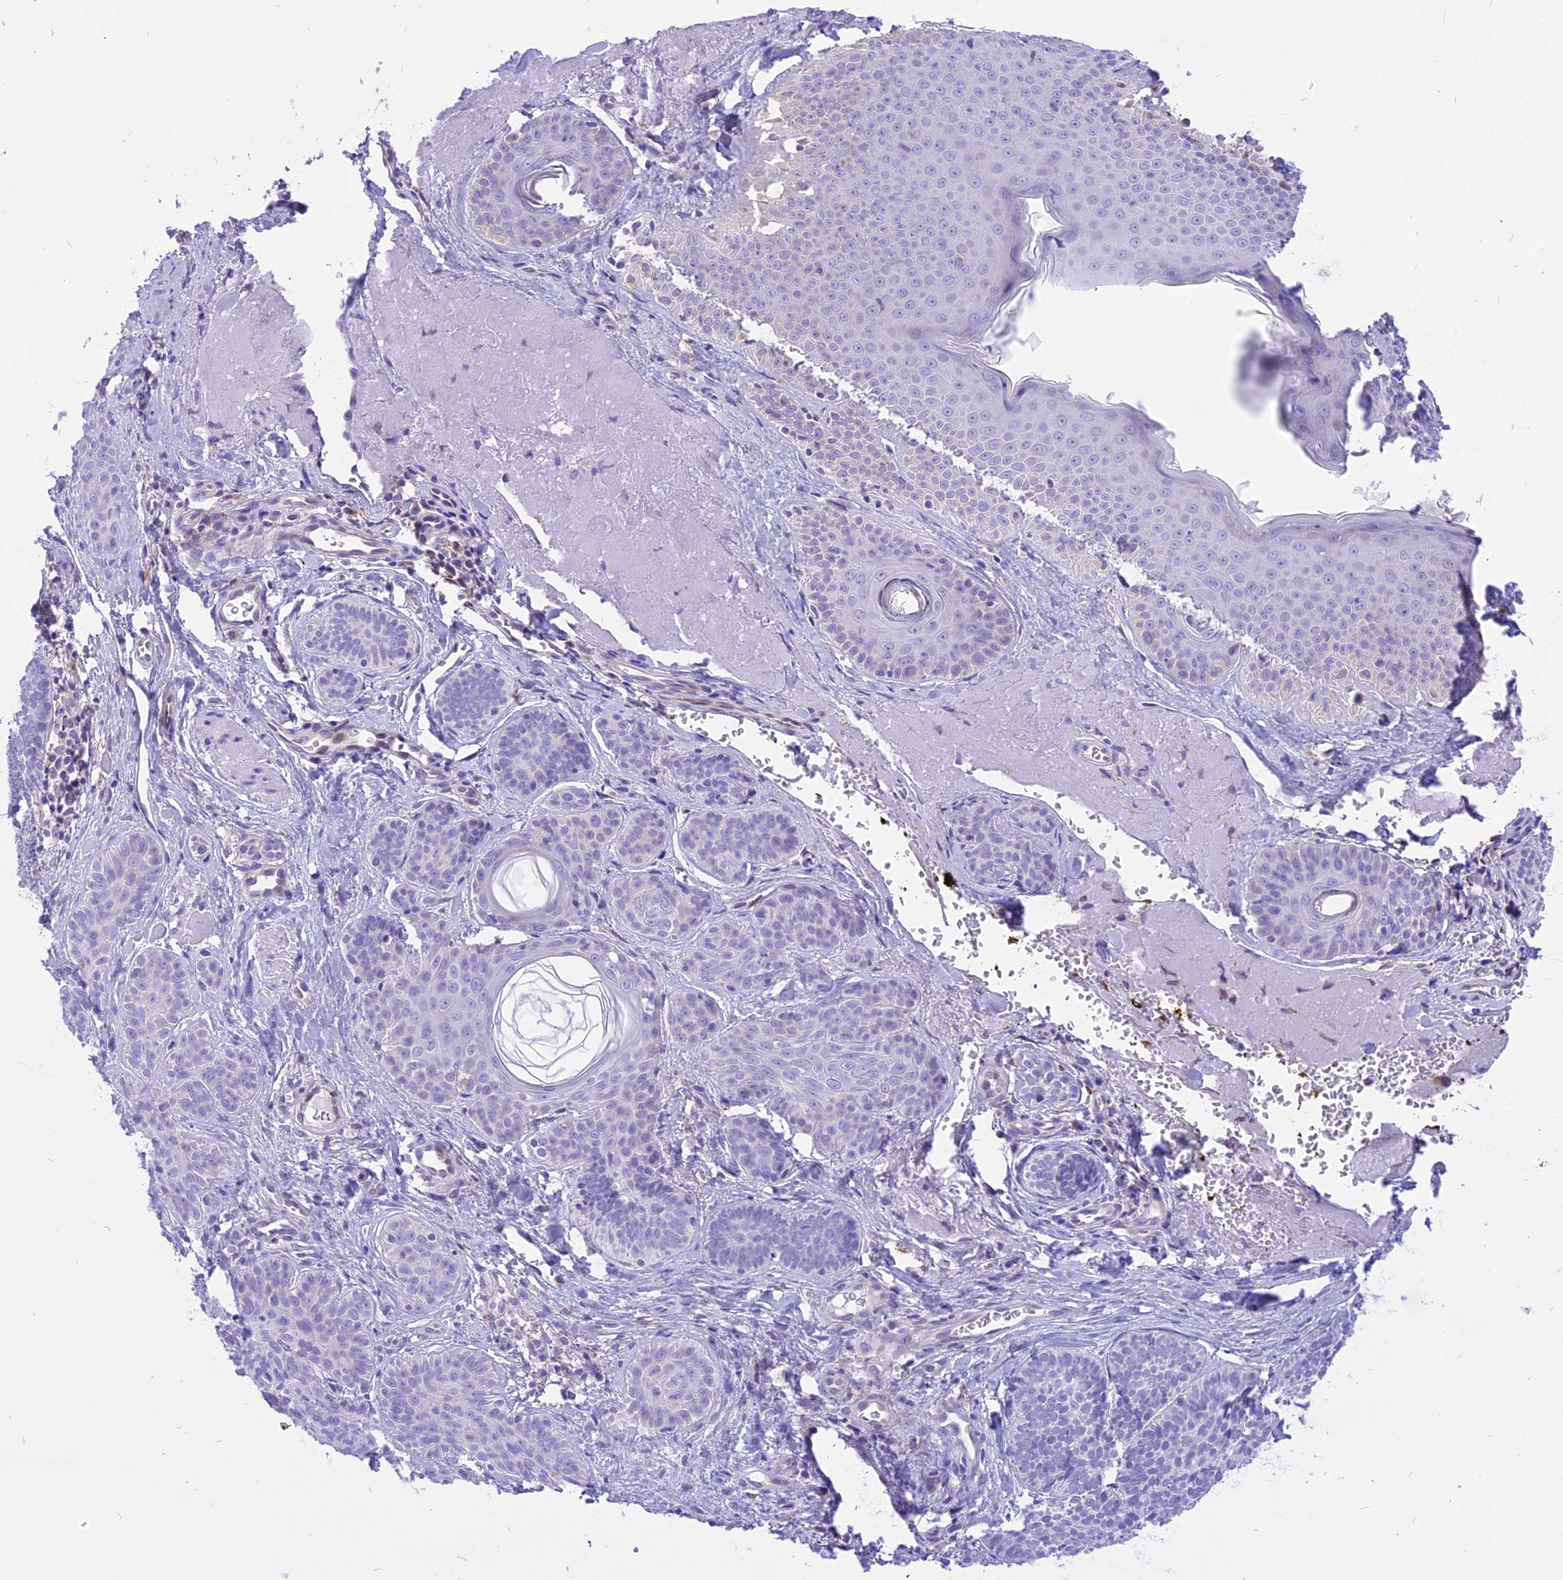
{"staining": {"intensity": "negative", "quantity": "none", "location": "none"}, "tissue": "skin cancer", "cell_type": "Tumor cells", "image_type": "cancer", "snomed": [{"axis": "morphology", "description": "Basal cell carcinoma"}, {"axis": "topography", "description": "Skin"}], "caption": "A histopathology image of human skin basal cell carcinoma is negative for staining in tumor cells.", "gene": "ARMCX6", "patient": {"sex": "male", "age": 85}}